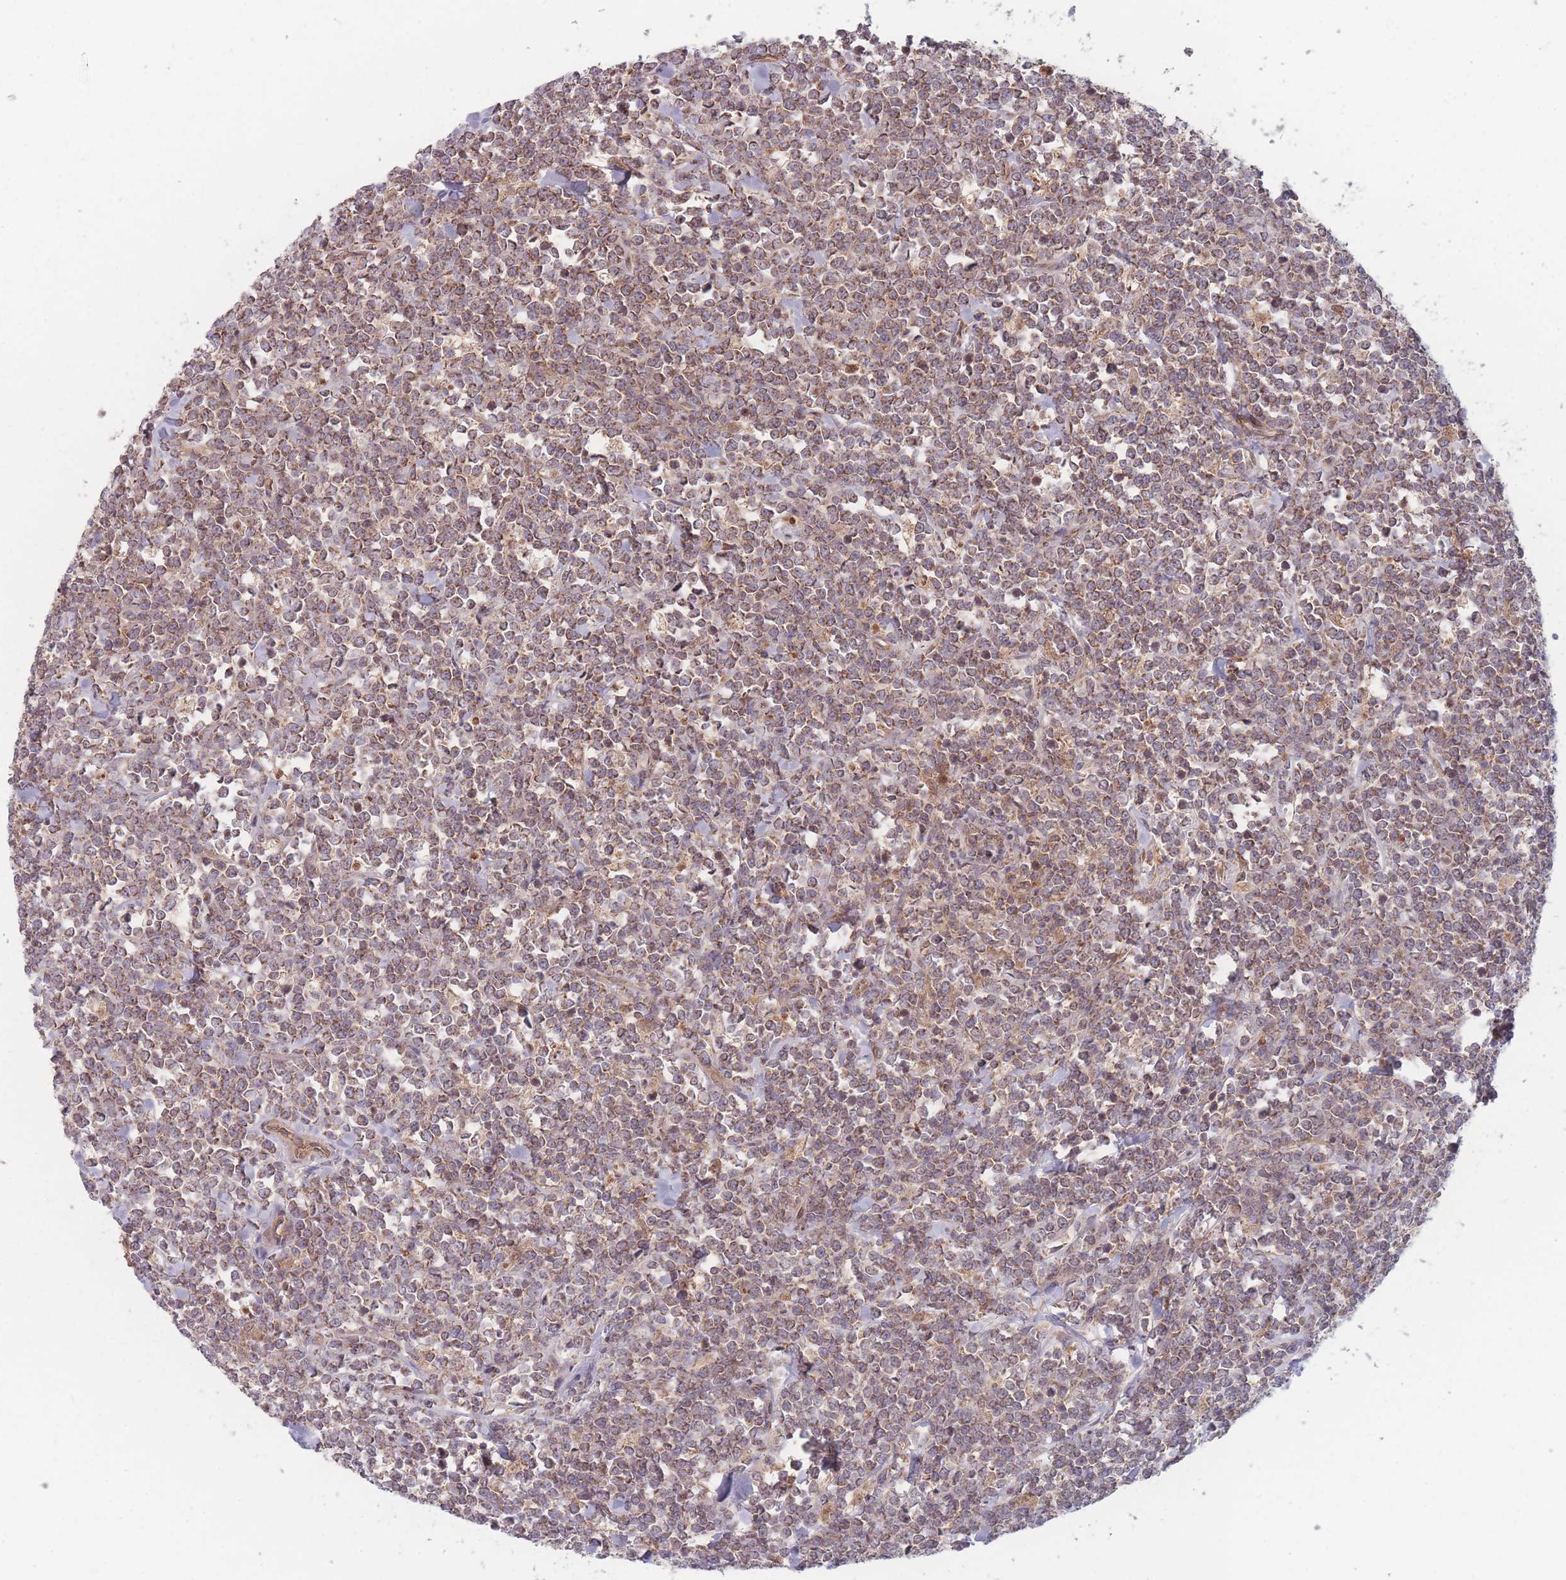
{"staining": {"intensity": "moderate", "quantity": ">75%", "location": "cytoplasmic/membranous"}, "tissue": "lymphoma", "cell_type": "Tumor cells", "image_type": "cancer", "snomed": [{"axis": "morphology", "description": "Malignant lymphoma, non-Hodgkin's type, High grade"}, {"axis": "topography", "description": "Small intestine"}, {"axis": "topography", "description": "Colon"}], "caption": "The micrograph demonstrates immunohistochemical staining of lymphoma. There is moderate cytoplasmic/membranous positivity is present in approximately >75% of tumor cells. (DAB (3,3'-diaminobenzidine) IHC with brightfield microscopy, high magnification).", "gene": "ATP5MG", "patient": {"sex": "male", "age": 8}}